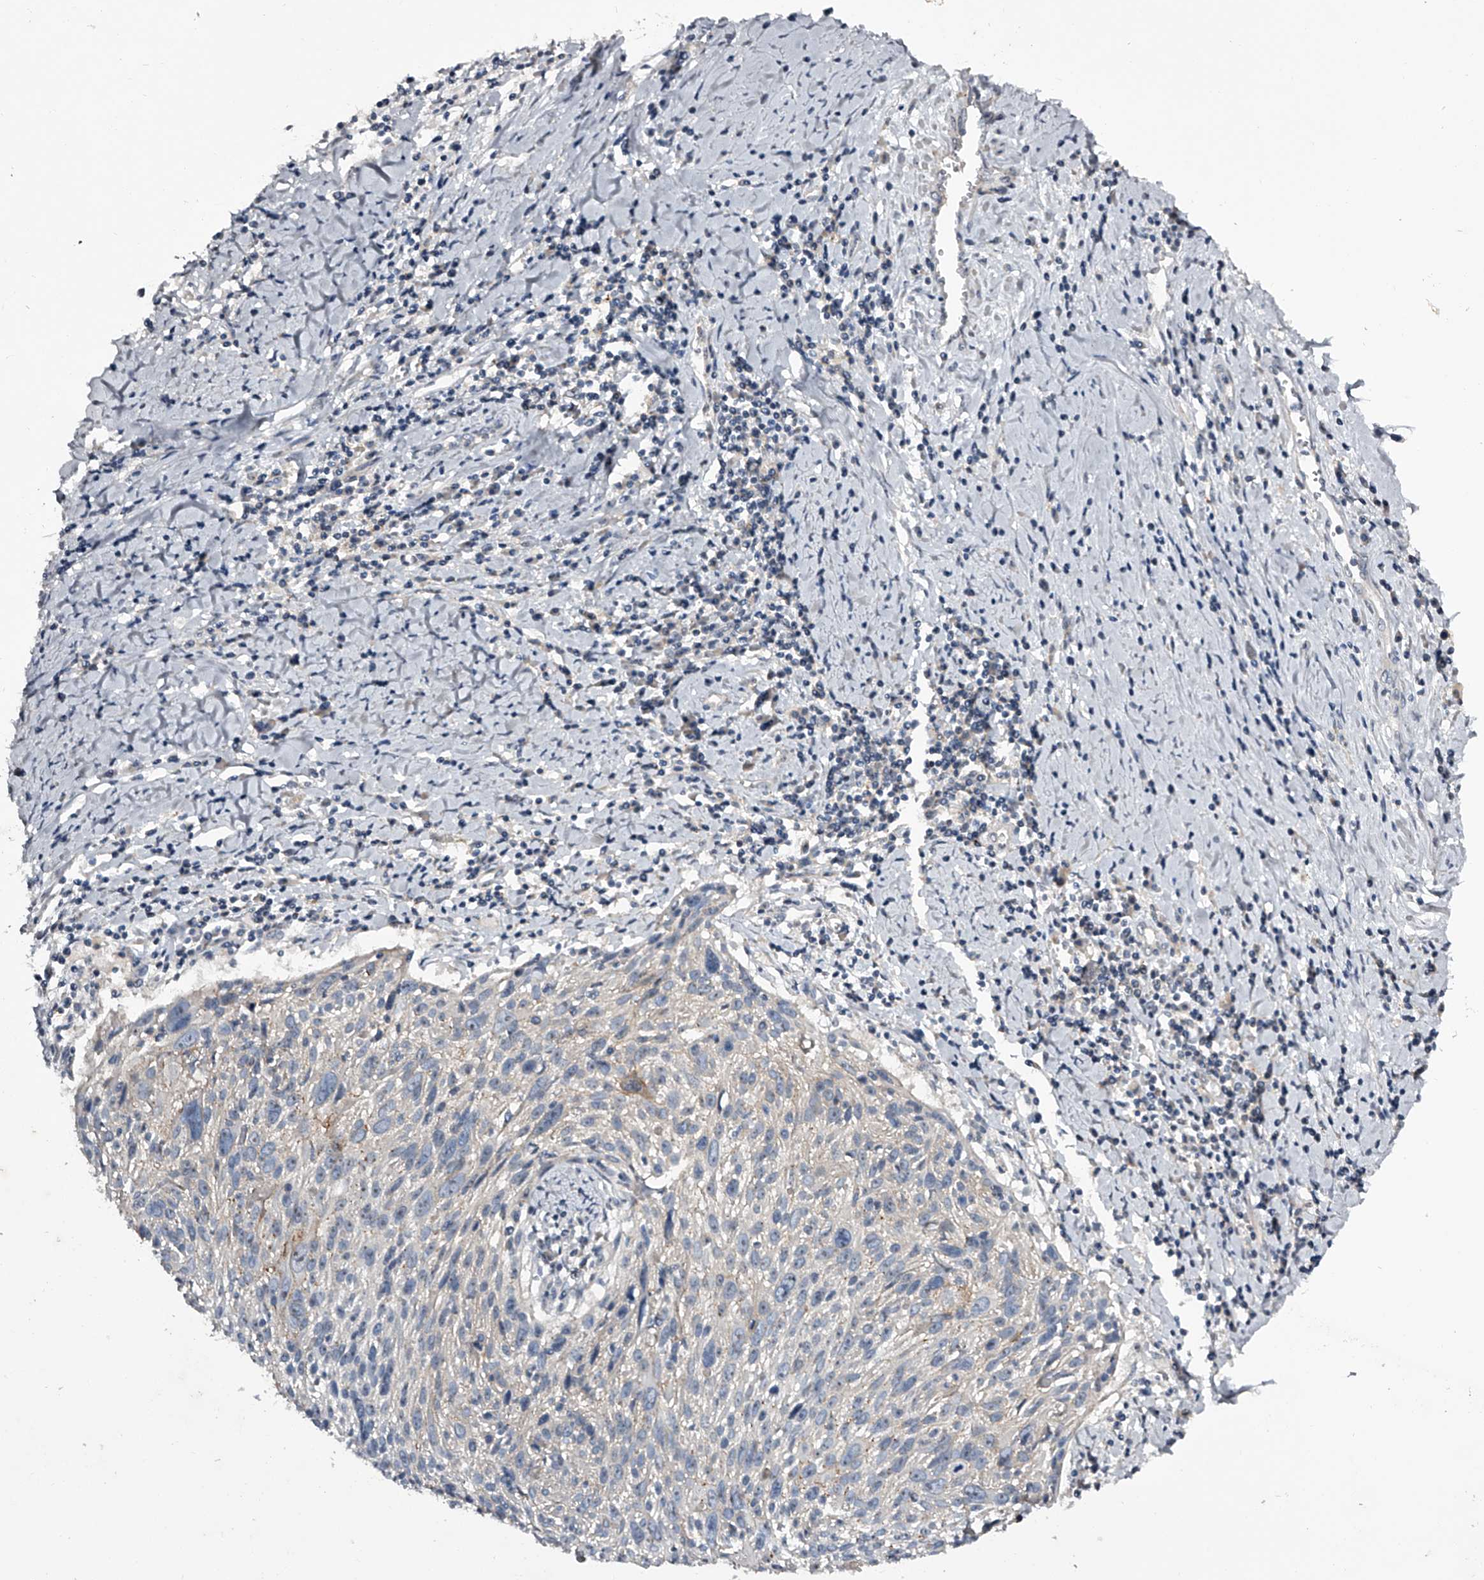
{"staining": {"intensity": "negative", "quantity": "none", "location": "none"}, "tissue": "cervical cancer", "cell_type": "Tumor cells", "image_type": "cancer", "snomed": [{"axis": "morphology", "description": "Squamous cell carcinoma, NOS"}, {"axis": "topography", "description": "Cervix"}], "caption": "DAB (3,3'-diaminobenzidine) immunohistochemical staining of cervical squamous cell carcinoma reveals no significant staining in tumor cells.", "gene": "MDN1", "patient": {"sex": "female", "age": 51}}